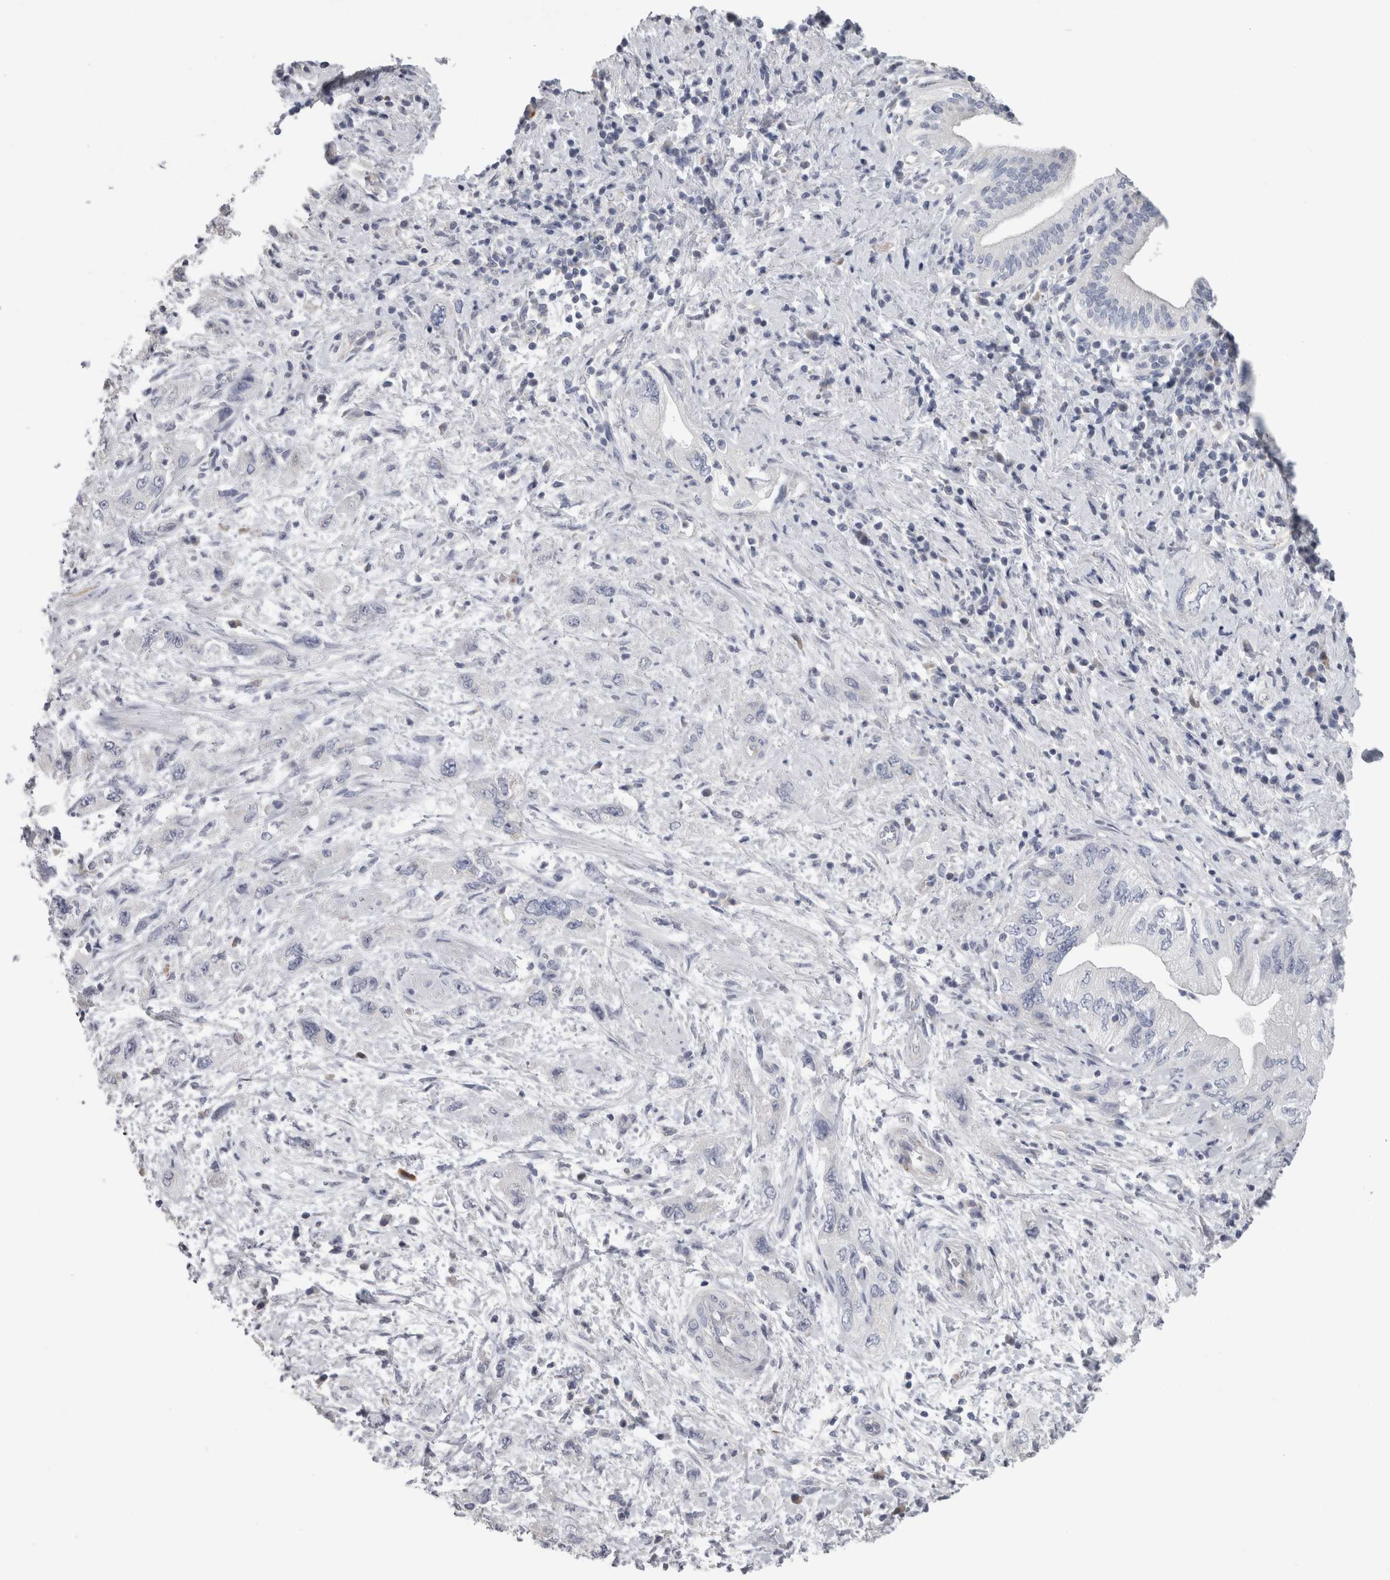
{"staining": {"intensity": "negative", "quantity": "none", "location": "none"}, "tissue": "pancreatic cancer", "cell_type": "Tumor cells", "image_type": "cancer", "snomed": [{"axis": "morphology", "description": "Adenocarcinoma, NOS"}, {"axis": "topography", "description": "Pancreas"}], "caption": "Tumor cells are negative for brown protein staining in pancreatic cancer (adenocarcinoma).", "gene": "TCAP", "patient": {"sex": "female", "age": 73}}